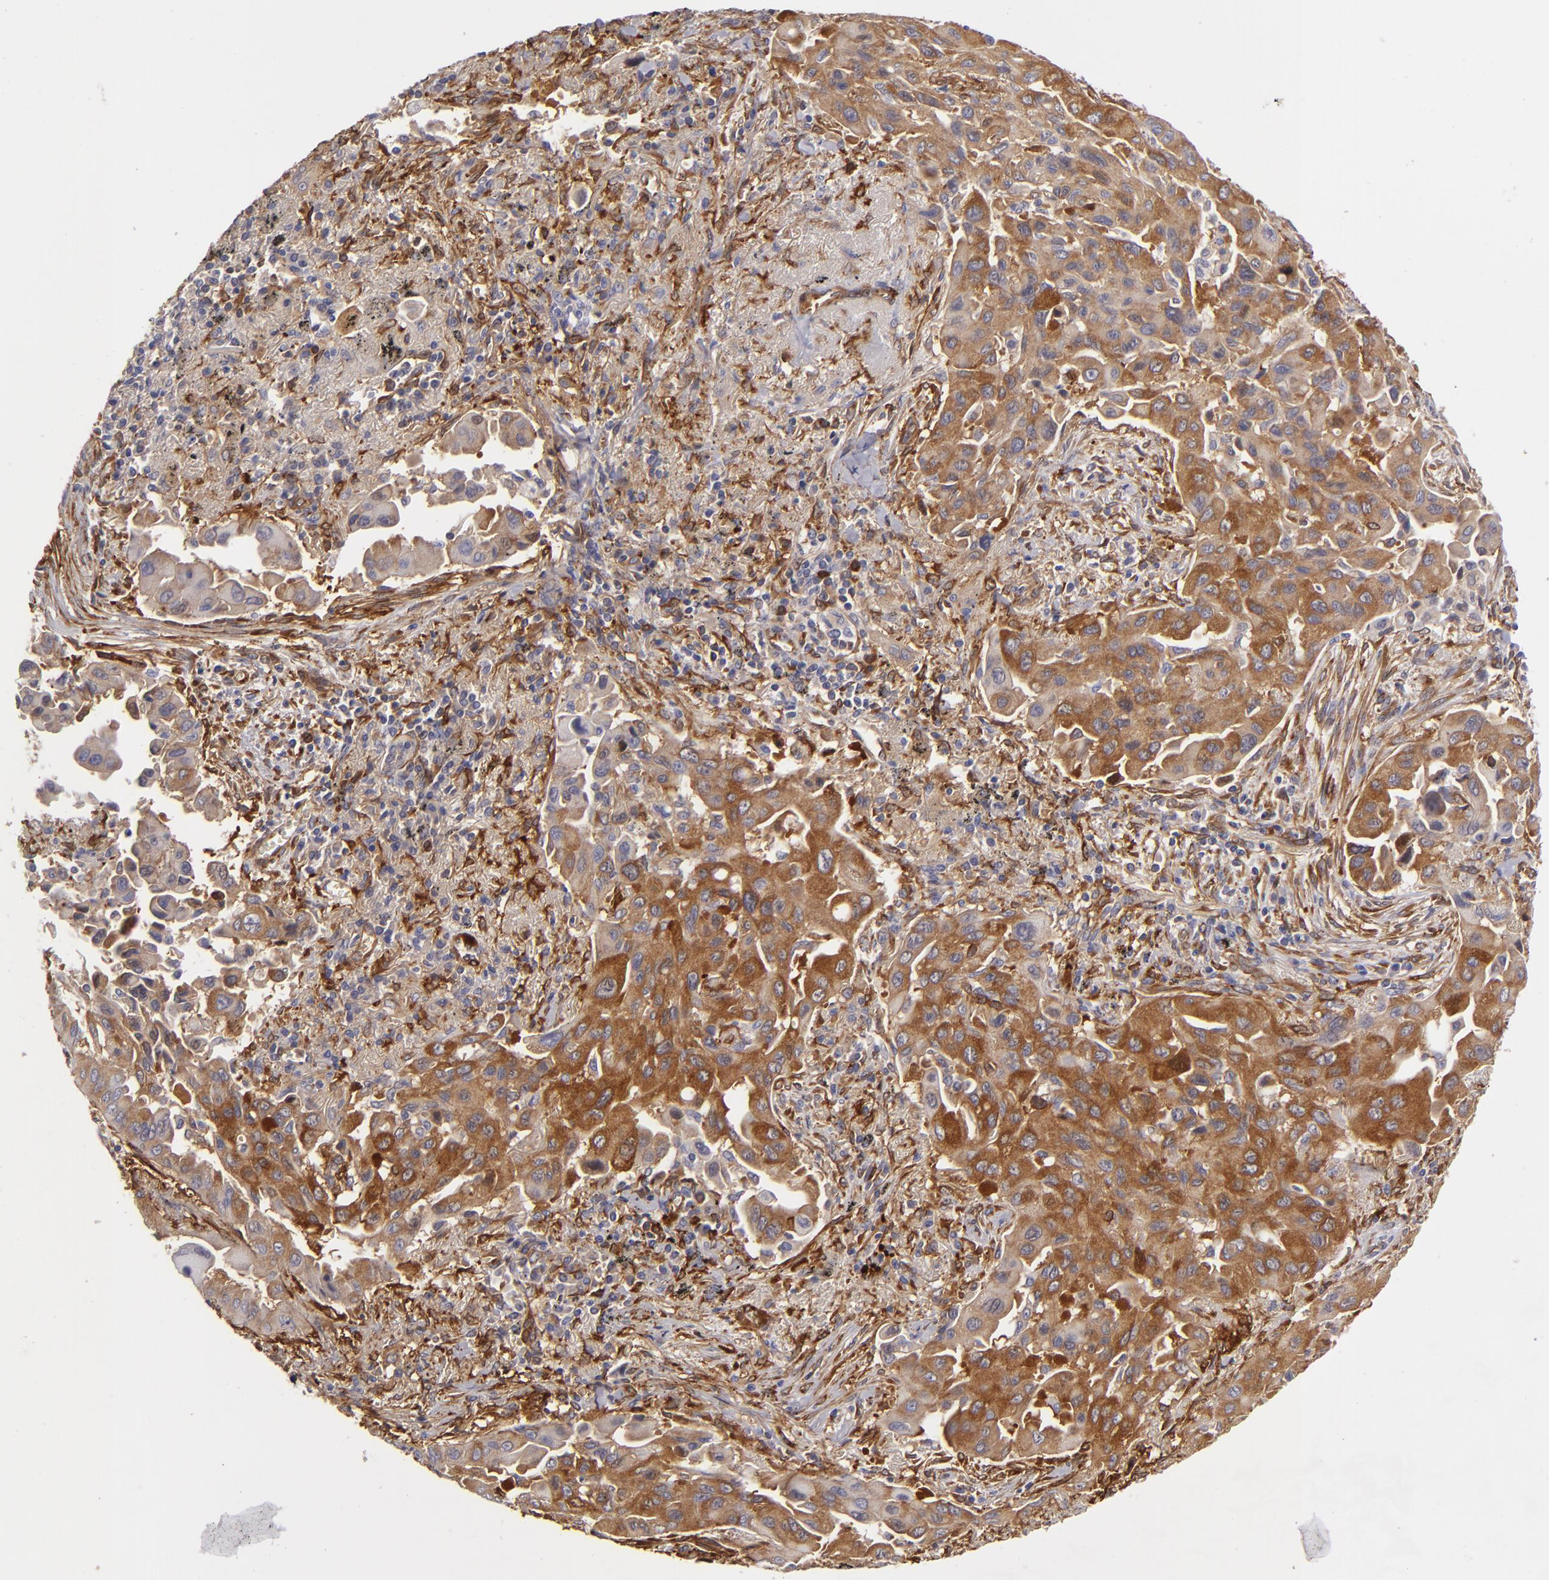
{"staining": {"intensity": "moderate", "quantity": ">75%", "location": "cytoplasmic/membranous"}, "tissue": "lung cancer", "cell_type": "Tumor cells", "image_type": "cancer", "snomed": [{"axis": "morphology", "description": "Adenocarcinoma, NOS"}, {"axis": "topography", "description": "Lung"}], "caption": "This image reveals adenocarcinoma (lung) stained with immunohistochemistry to label a protein in brown. The cytoplasmic/membranous of tumor cells show moderate positivity for the protein. Nuclei are counter-stained blue.", "gene": "VCL", "patient": {"sex": "male", "age": 68}}